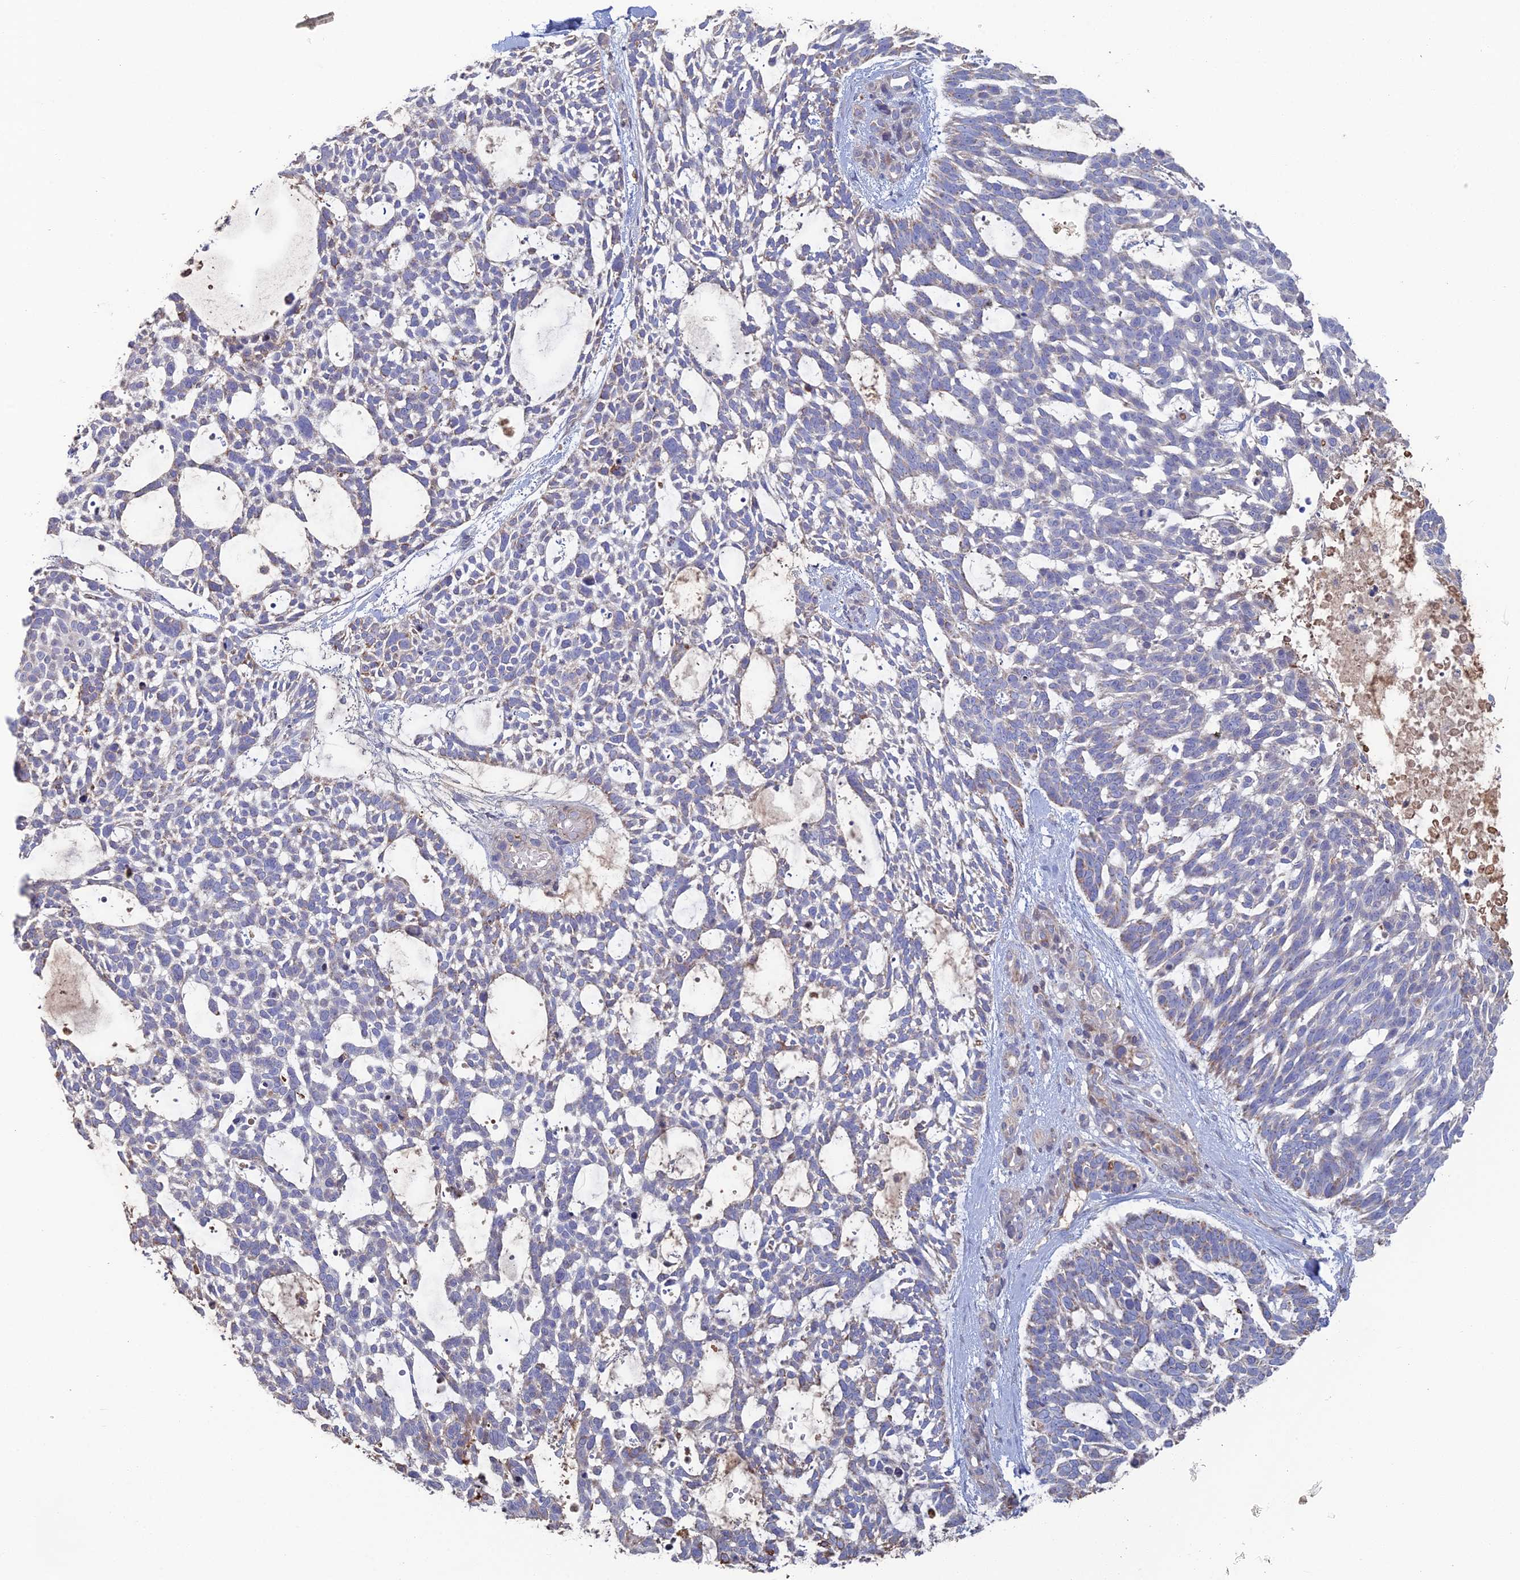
{"staining": {"intensity": "moderate", "quantity": "<25%", "location": "cytoplasmic/membranous"}, "tissue": "skin cancer", "cell_type": "Tumor cells", "image_type": "cancer", "snomed": [{"axis": "morphology", "description": "Basal cell carcinoma"}, {"axis": "topography", "description": "Skin"}], "caption": "Skin cancer tissue demonstrates moderate cytoplasmic/membranous positivity in approximately <25% of tumor cells, visualized by immunohistochemistry.", "gene": "ARL16", "patient": {"sex": "male", "age": 88}}